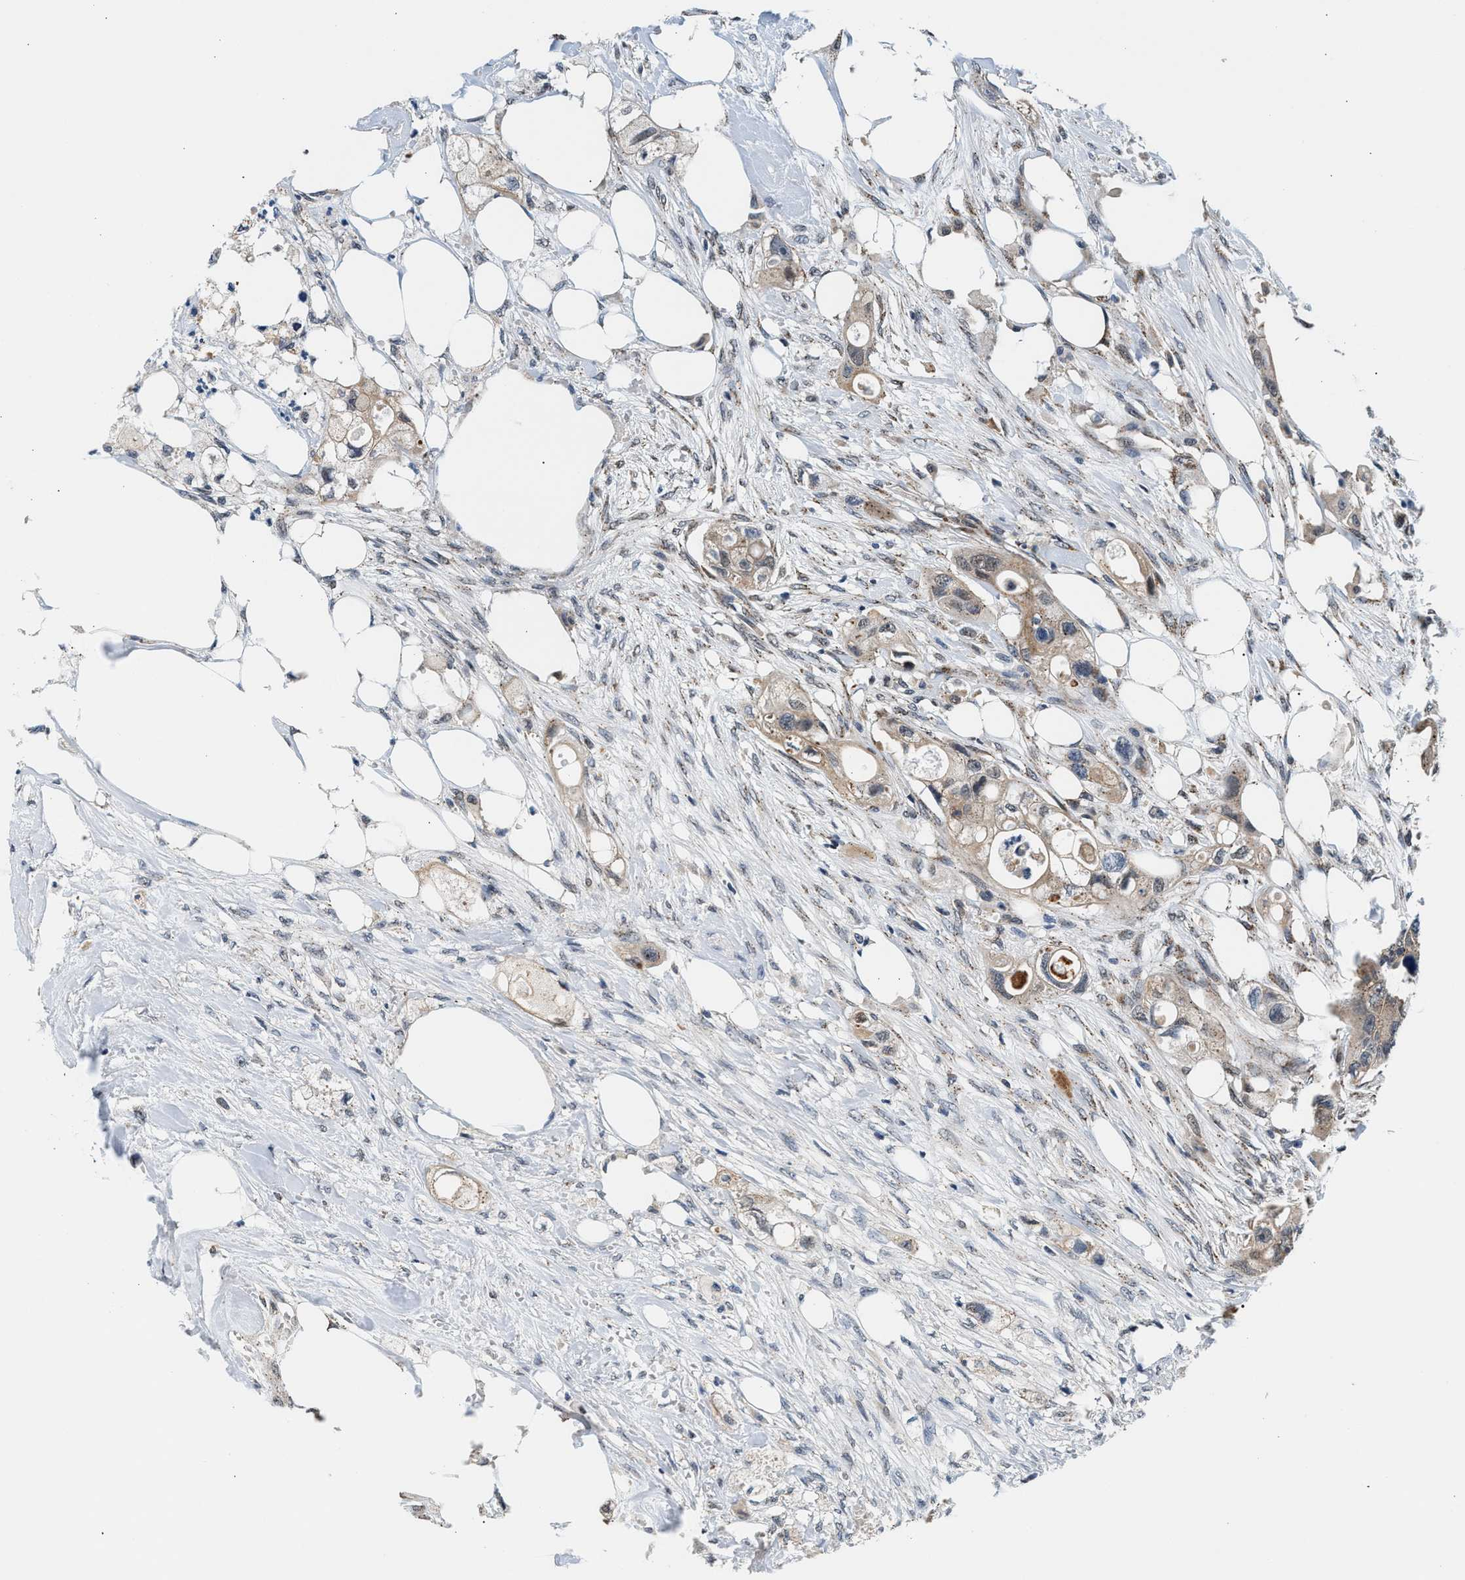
{"staining": {"intensity": "weak", "quantity": ">75%", "location": "cytoplasmic/membranous"}, "tissue": "colorectal cancer", "cell_type": "Tumor cells", "image_type": "cancer", "snomed": [{"axis": "morphology", "description": "Adenocarcinoma, NOS"}, {"axis": "topography", "description": "Colon"}], "caption": "Brown immunohistochemical staining in human colorectal cancer (adenocarcinoma) exhibits weak cytoplasmic/membranous staining in about >75% of tumor cells.", "gene": "KCNMB2", "patient": {"sex": "female", "age": 57}}